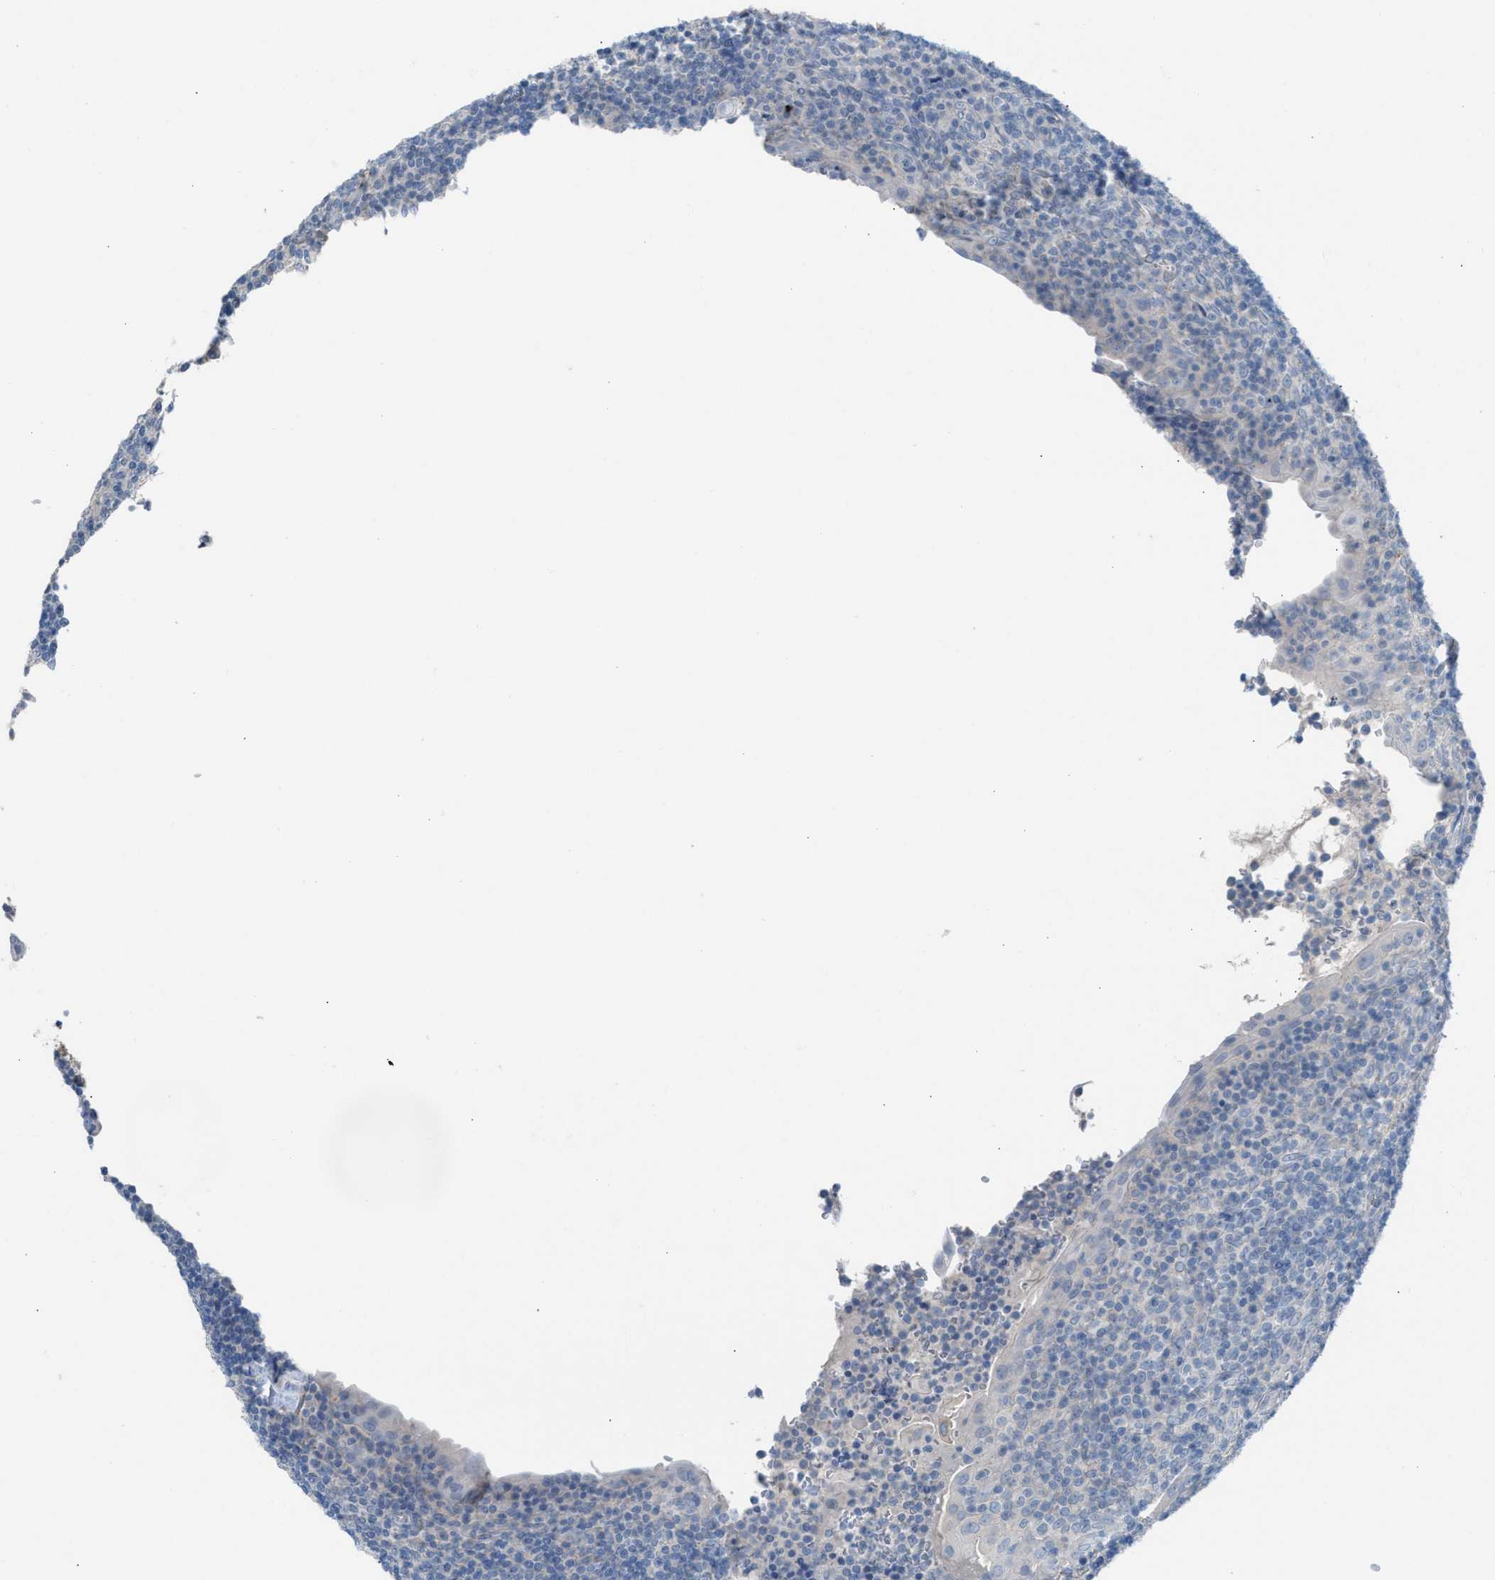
{"staining": {"intensity": "weak", "quantity": "<25%", "location": "cytoplasmic/membranous"}, "tissue": "tonsil", "cell_type": "Germinal center cells", "image_type": "normal", "snomed": [{"axis": "morphology", "description": "Normal tissue, NOS"}, {"axis": "topography", "description": "Tonsil"}], "caption": "This is an immunohistochemistry photomicrograph of benign tonsil. There is no staining in germinal center cells.", "gene": "ASPA", "patient": {"sex": "male", "age": 37}}